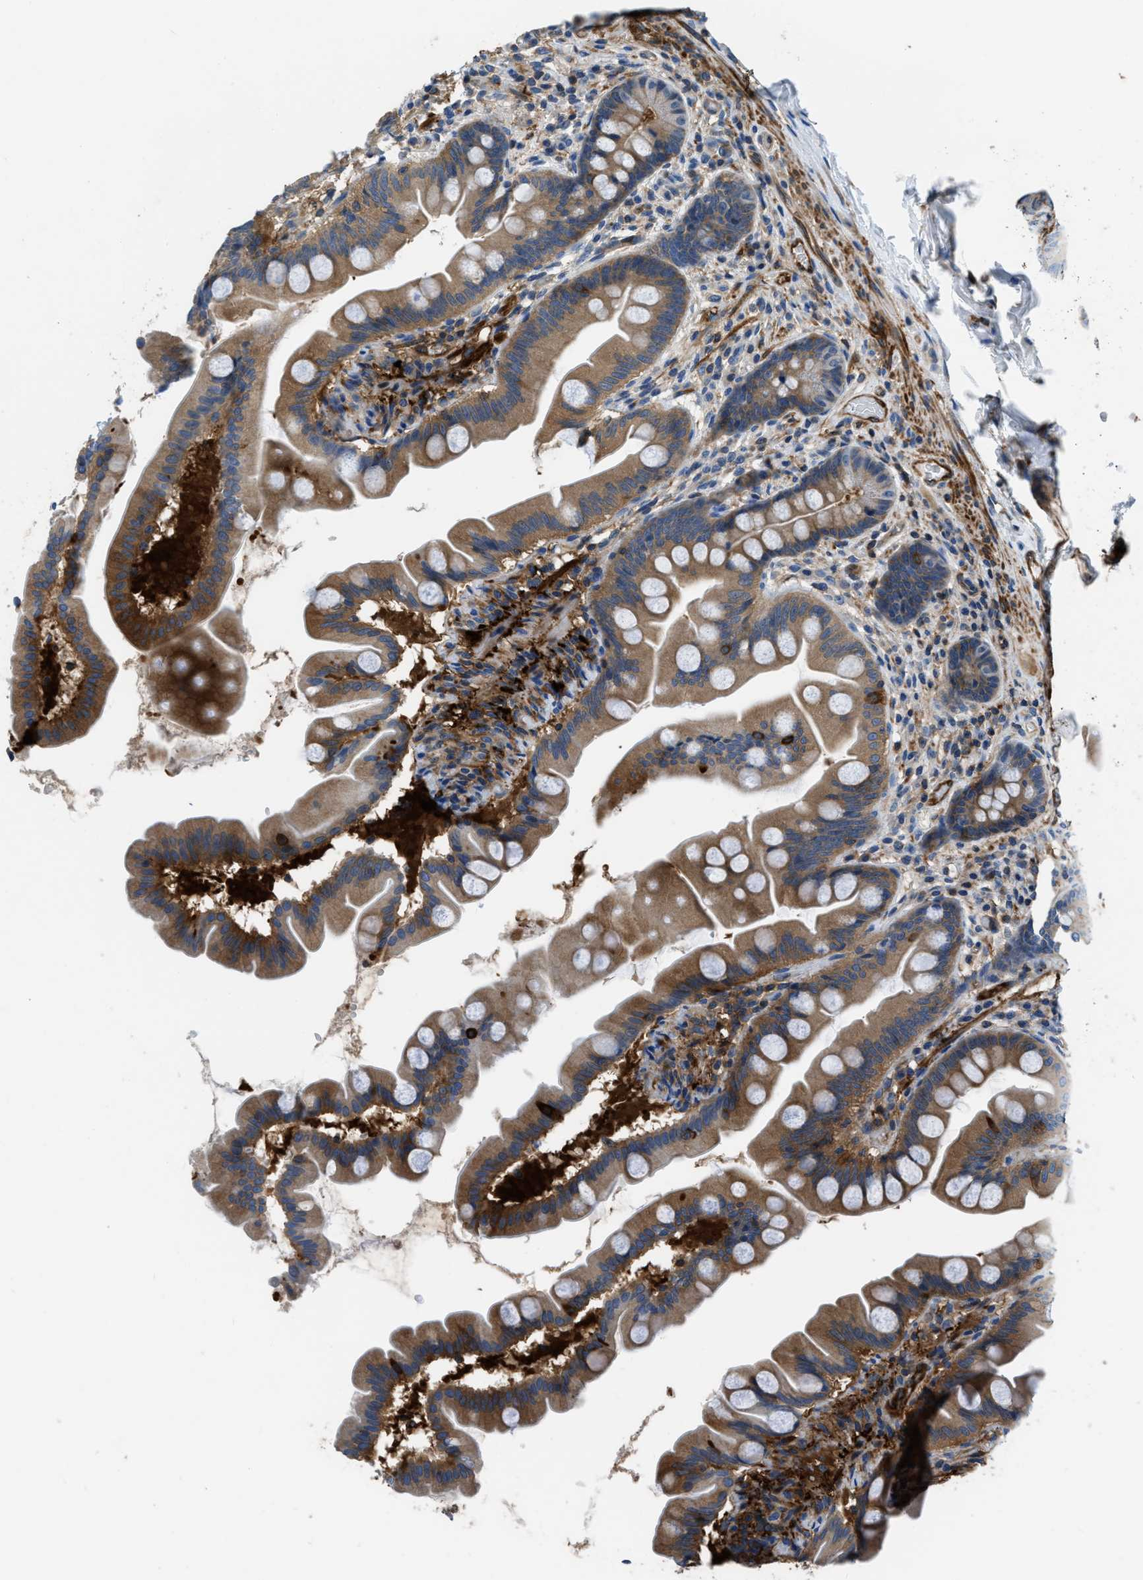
{"staining": {"intensity": "strong", "quantity": "25%-75%", "location": "cytoplasmic/membranous"}, "tissue": "small intestine", "cell_type": "Glandular cells", "image_type": "normal", "snomed": [{"axis": "morphology", "description": "Normal tissue, NOS"}, {"axis": "topography", "description": "Small intestine"}], "caption": "This image demonstrates unremarkable small intestine stained with immunohistochemistry (IHC) to label a protein in brown. The cytoplasmic/membranous of glandular cells show strong positivity for the protein. Nuclei are counter-stained blue.", "gene": "PFKP", "patient": {"sex": "female", "age": 56}}